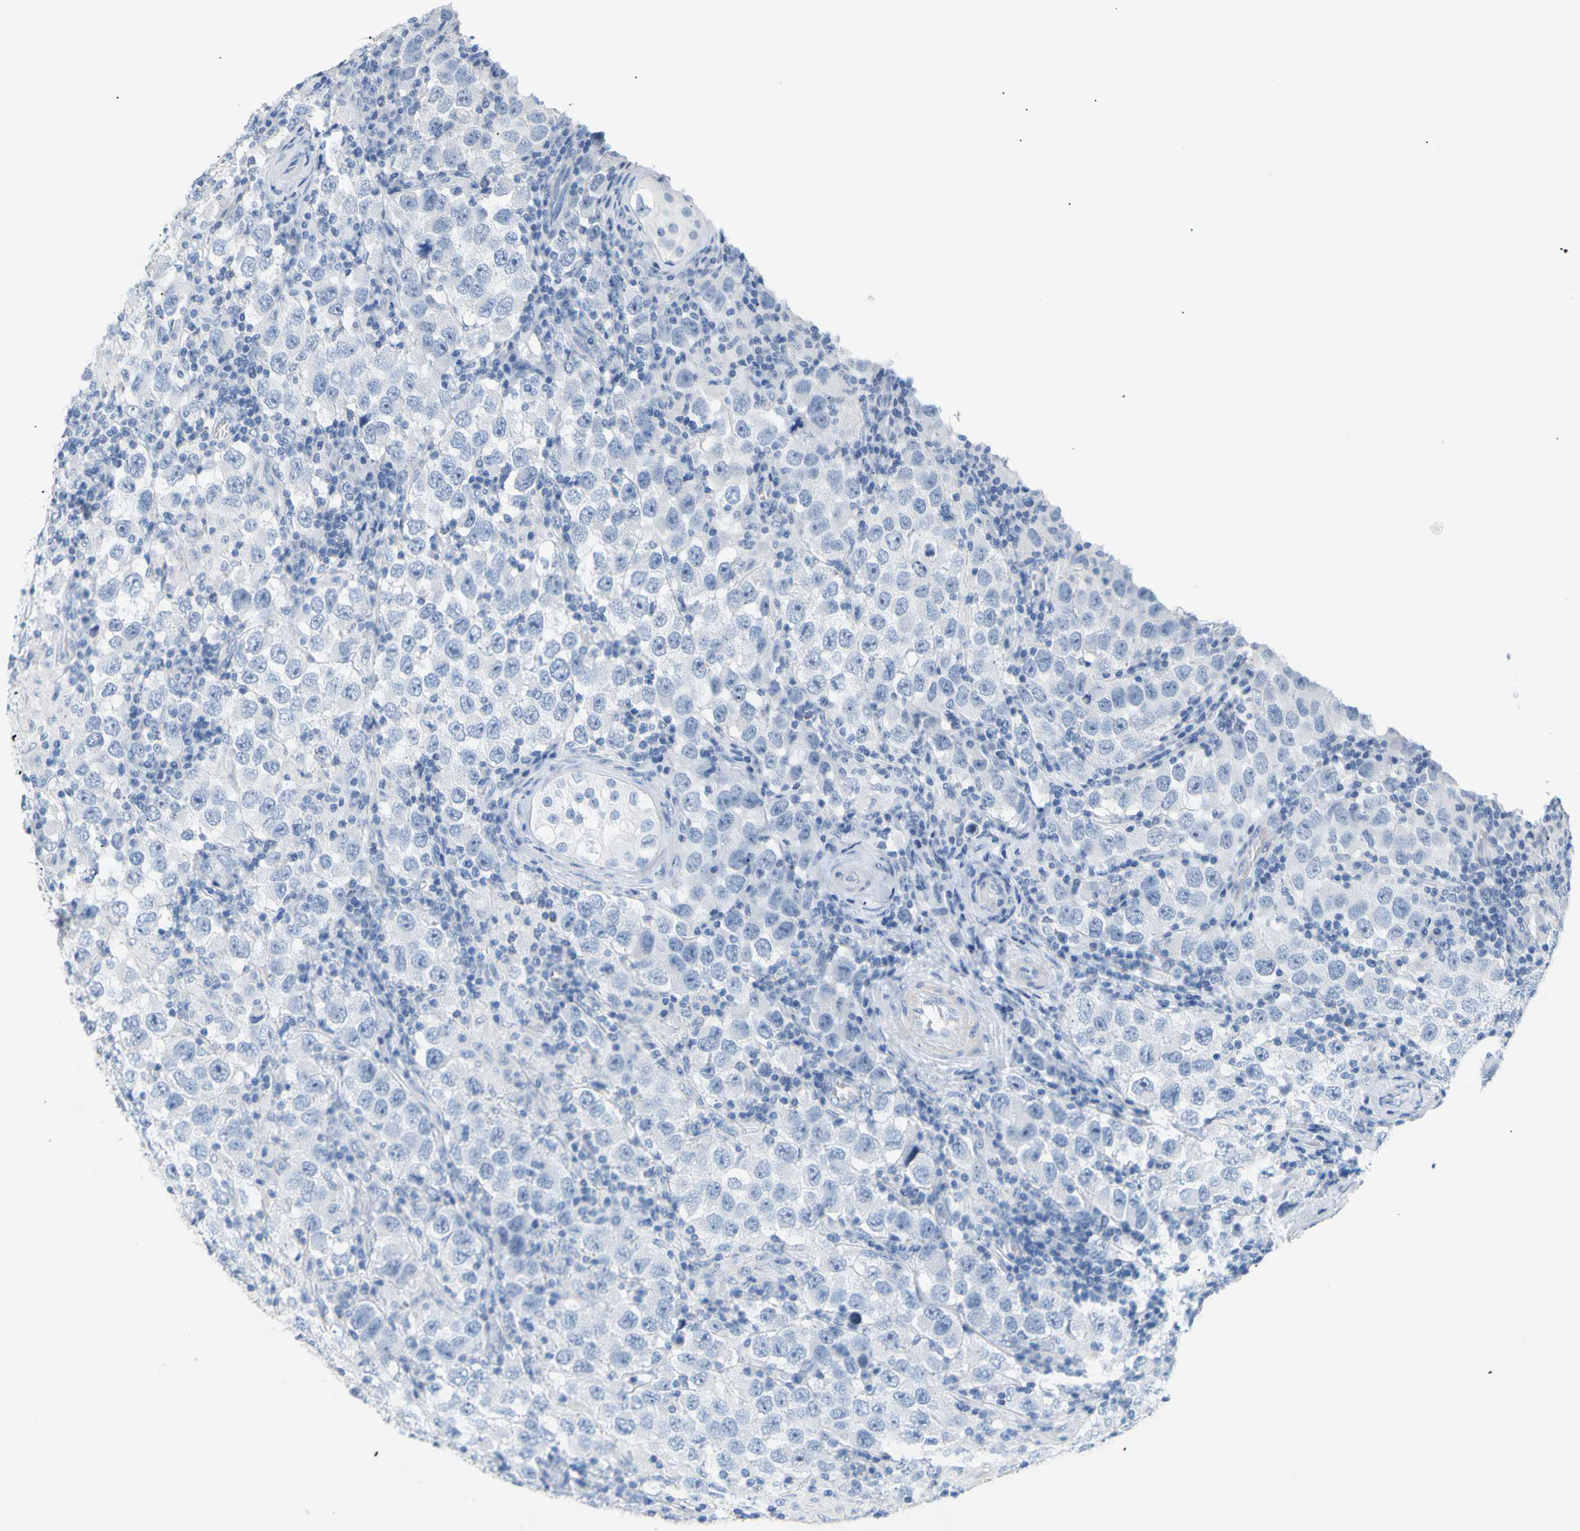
{"staining": {"intensity": "negative", "quantity": "none", "location": "none"}, "tissue": "testis cancer", "cell_type": "Tumor cells", "image_type": "cancer", "snomed": [{"axis": "morphology", "description": "Carcinoma, Embryonal, NOS"}, {"axis": "topography", "description": "Testis"}], "caption": "Testis cancer (embryonal carcinoma) stained for a protein using immunohistochemistry (IHC) reveals no positivity tumor cells.", "gene": "OPN1SW", "patient": {"sex": "male", "age": 21}}